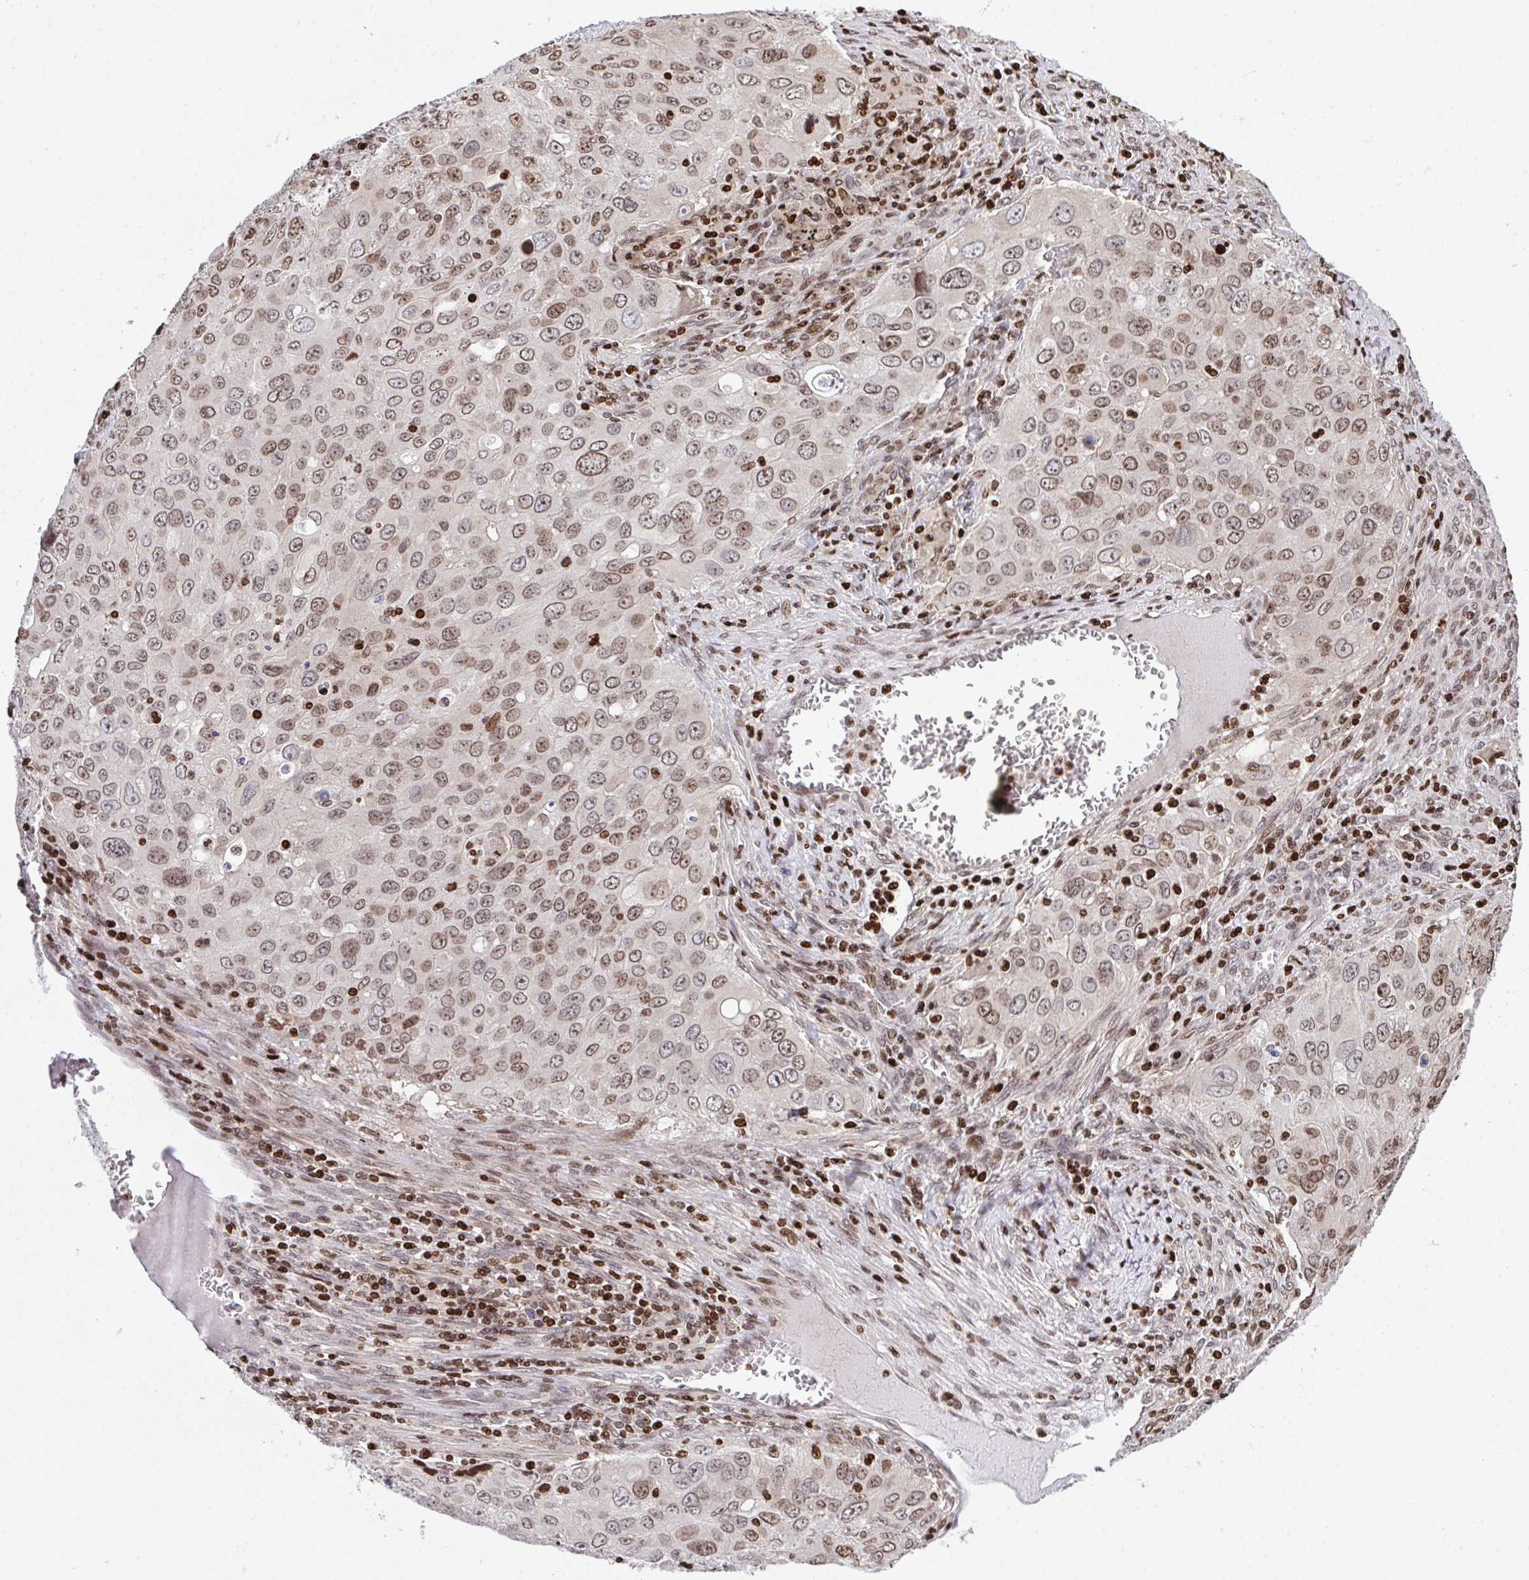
{"staining": {"intensity": "moderate", "quantity": ">75%", "location": "nuclear"}, "tissue": "lung cancer", "cell_type": "Tumor cells", "image_type": "cancer", "snomed": [{"axis": "morphology", "description": "Adenocarcinoma, NOS"}, {"axis": "morphology", "description": "Adenocarcinoma, metastatic, NOS"}, {"axis": "topography", "description": "Lymph node"}, {"axis": "topography", "description": "Lung"}], "caption": "Adenocarcinoma (lung) stained with DAB immunohistochemistry (IHC) demonstrates medium levels of moderate nuclear expression in approximately >75% of tumor cells.", "gene": "RAPGEF5", "patient": {"sex": "female", "age": 42}}